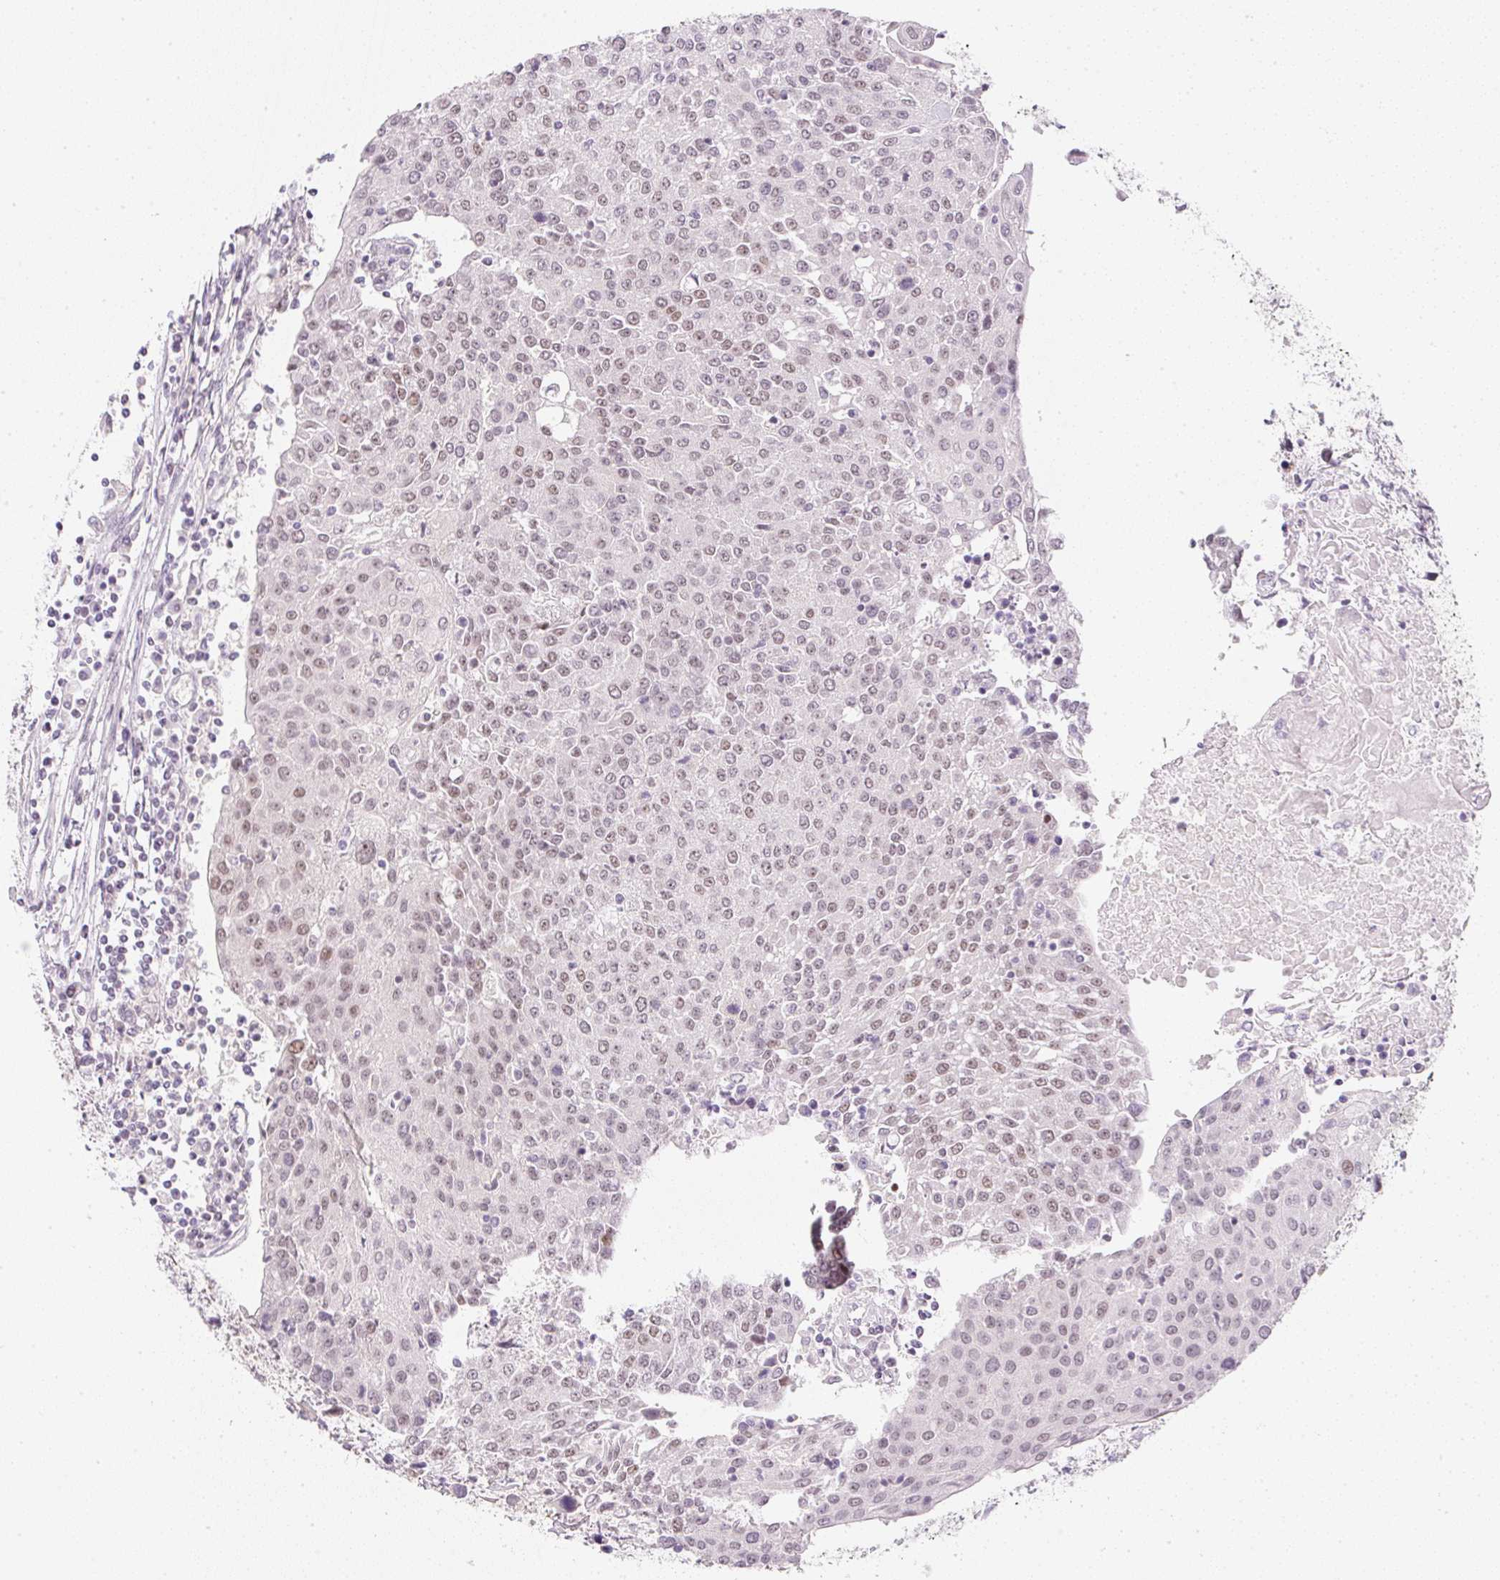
{"staining": {"intensity": "weak", "quantity": ">75%", "location": "nuclear"}, "tissue": "urothelial cancer", "cell_type": "Tumor cells", "image_type": "cancer", "snomed": [{"axis": "morphology", "description": "Urothelial carcinoma, High grade"}, {"axis": "topography", "description": "Urinary bladder"}], "caption": "High-power microscopy captured an immunohistochemistry photomicrograph of urothelial cancer, revealing weak nuclear positivity in about >75% of tumor cells. Using DAB (brown) and hematoxylin (blue) stains, captured at high magnification using brightfield microscopy.", "gene": "DPPA4", "patient": {"sex": "female", "age": 85}}